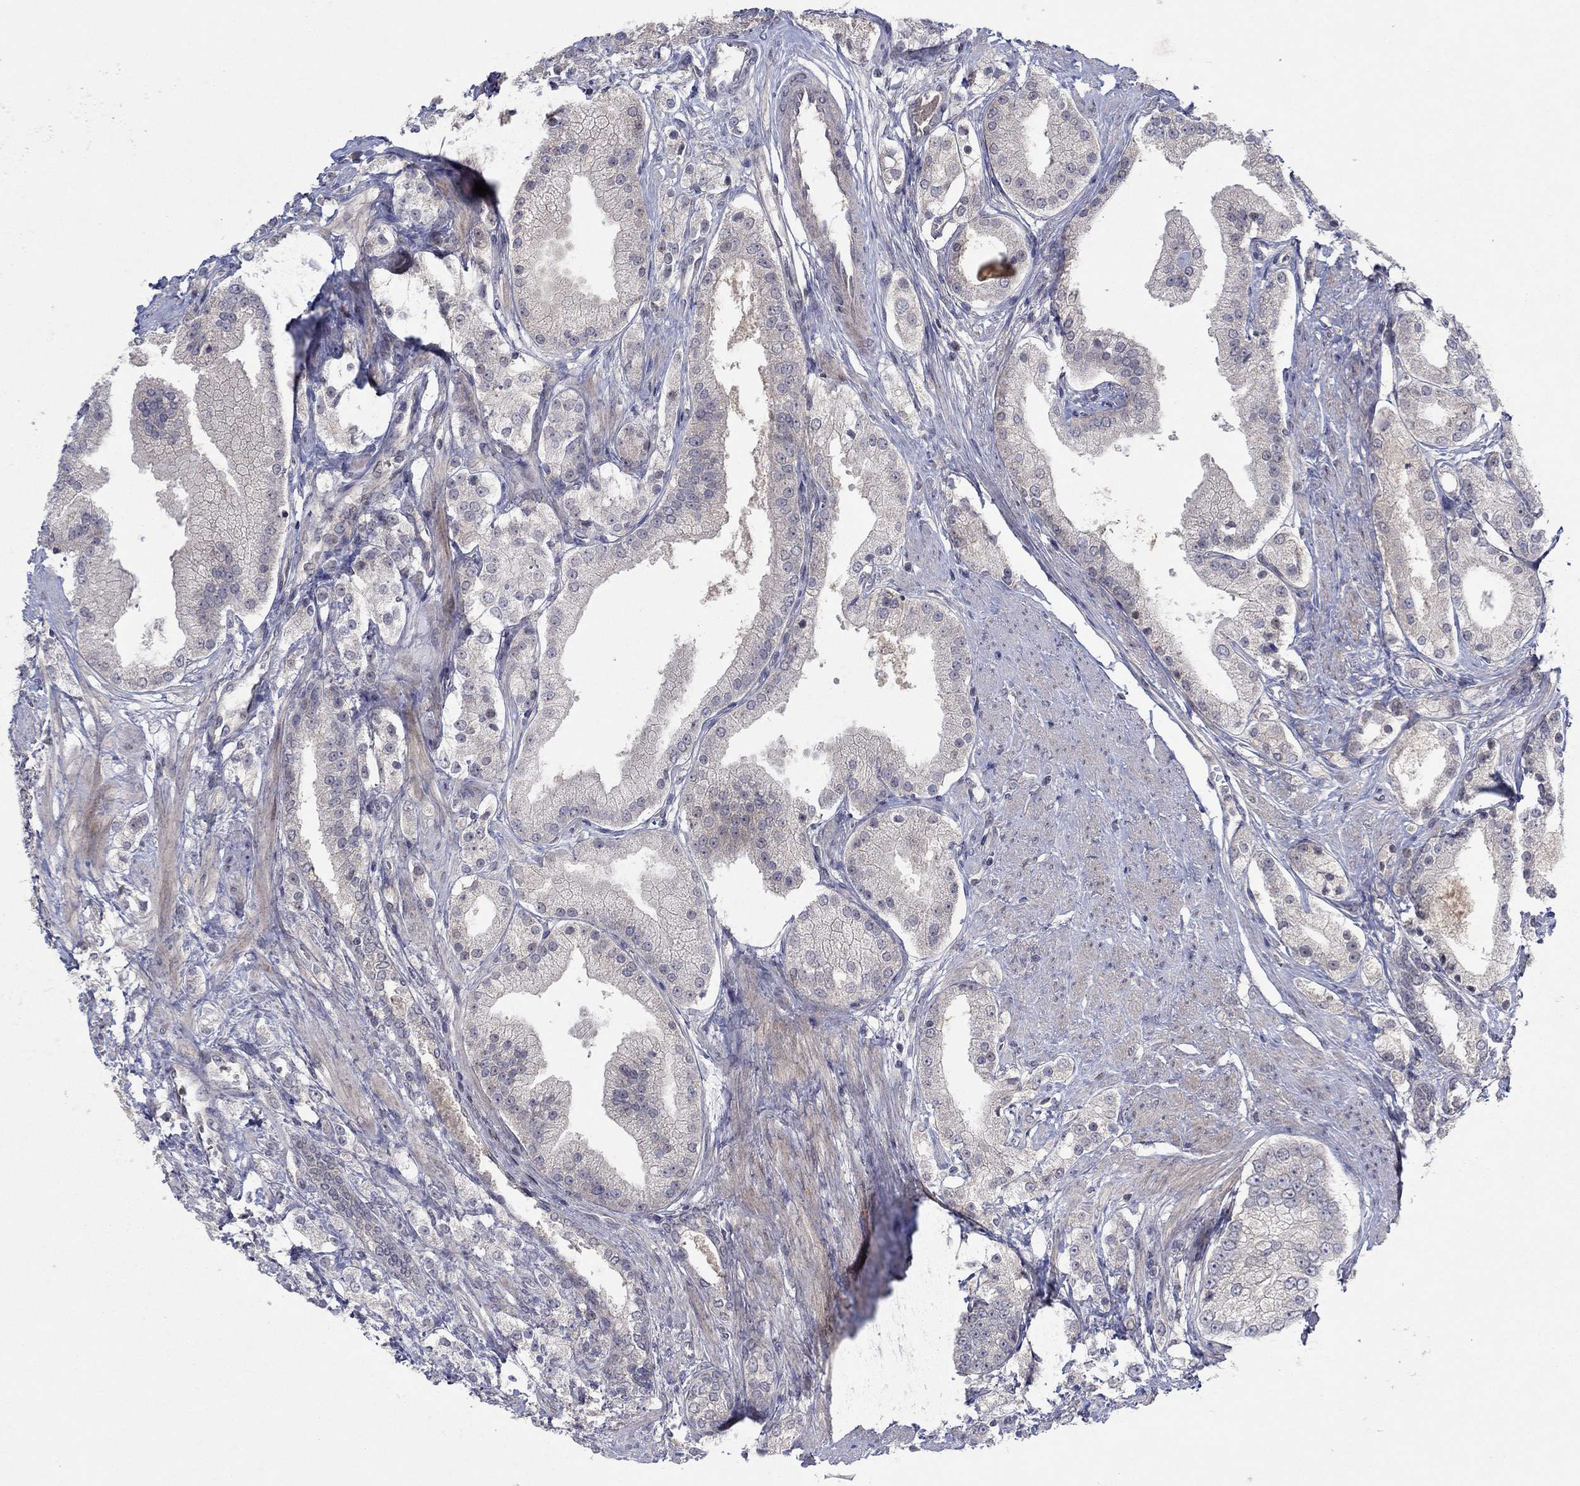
{"staining": {"intensity": "negative", "quantity": "none", "location": "none"}, "tissue": "prostate cancer", "cell_type": "Tumor cells", "image_type": "cancer", "snomed": [{"axis": "morphology", "description": "Adenocarcinoma, NOS"}, {"axis": "topography", "description": "Prostate and seminal vesicle, NOS"}, {"axis": "topography", "description": "Prostate"}], "caption": "An immunohistochemistry (IHC) micrograph of adenocarcinoma (prostate) is shown. There is no staining in tumor cells of adenocarcinoma (prostate). (DAB (3,3'-diaminobenzidine) immunohistochemistry with hematoxylin counter stain).", "gene": "IL4", "patient": {"sex": "male", "age": 67}}